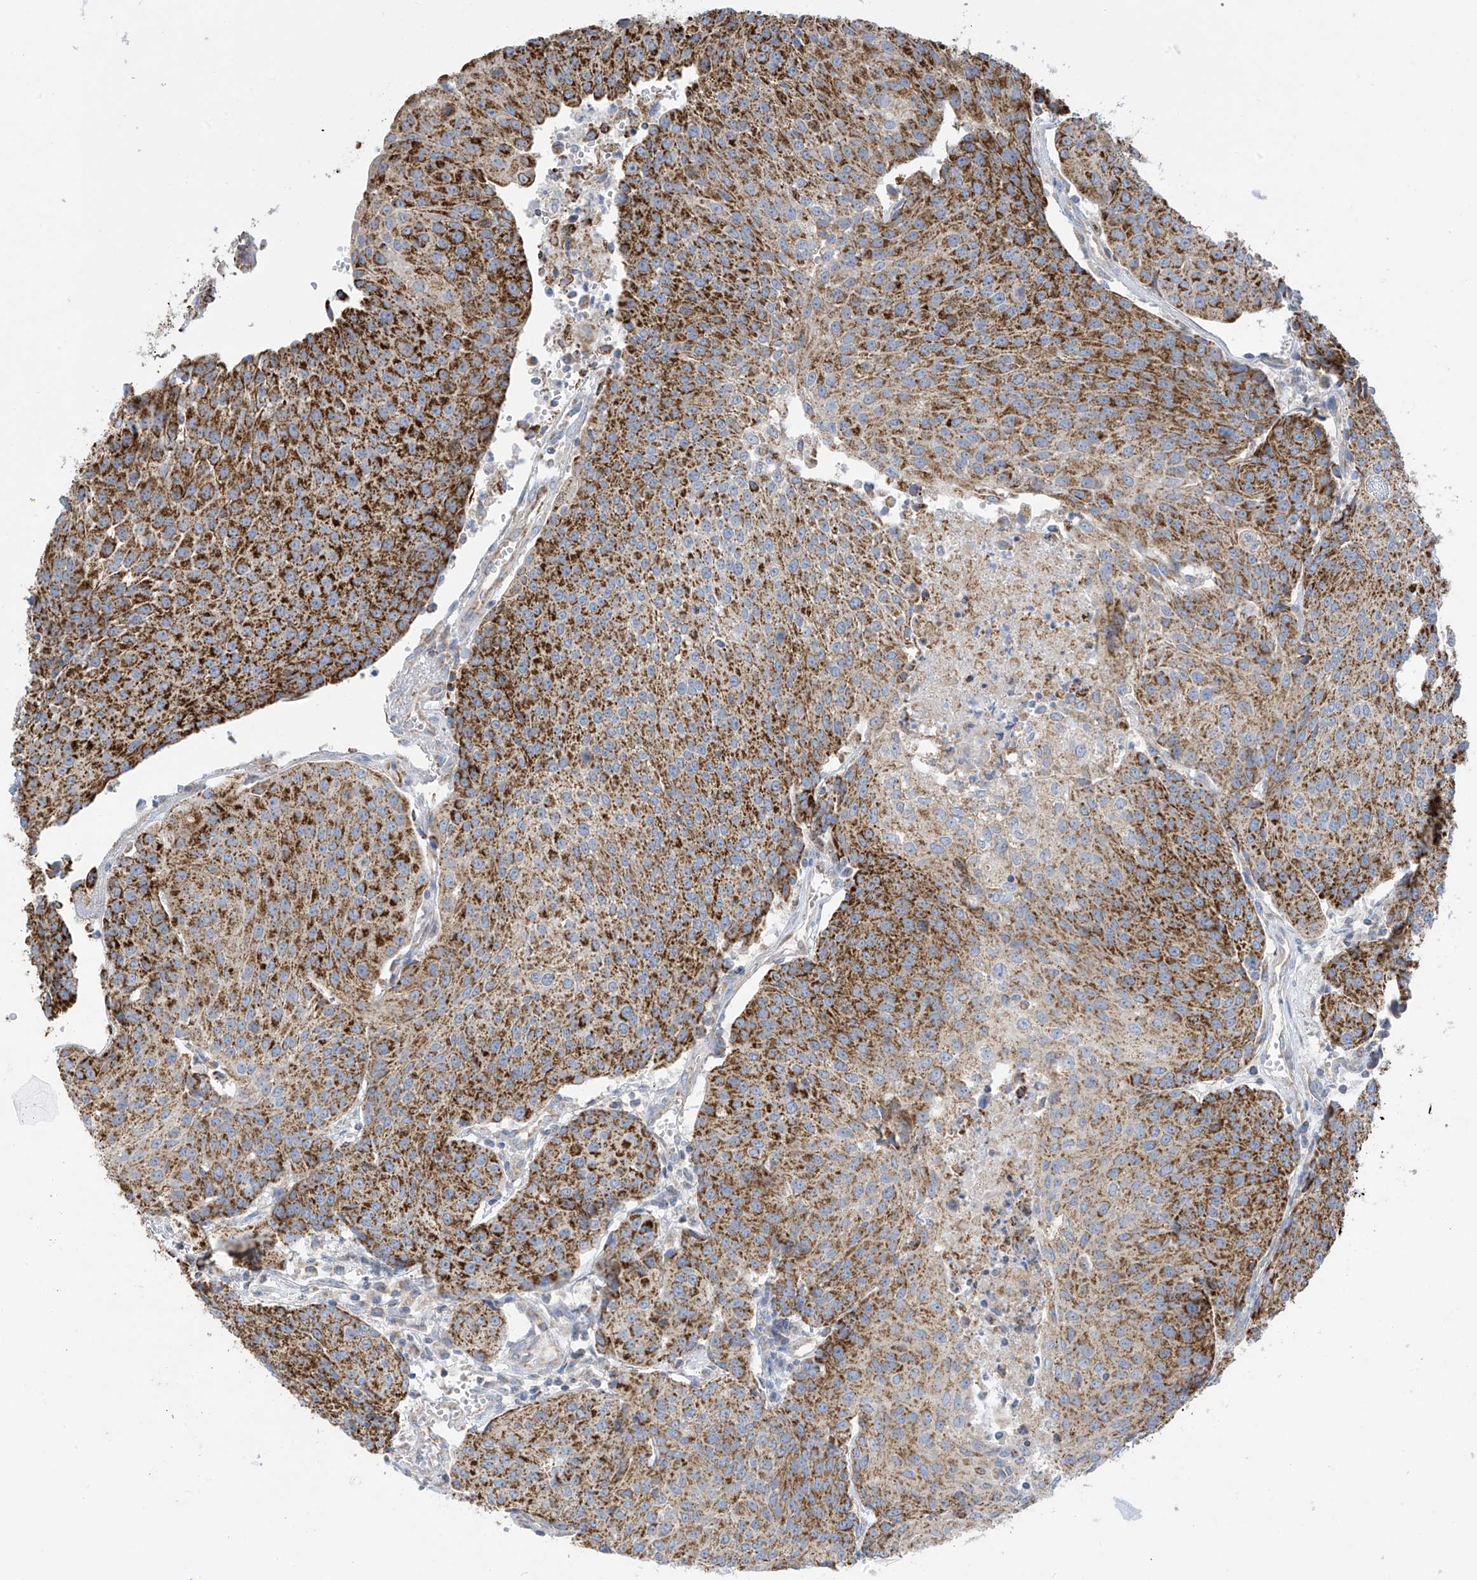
{"staining": {"intensity": "strong", "quantity": ">75%", "location": "cytoplasmic/membranous"}, "tissue": "urothelial cancer", "cell_type": "Tumor cells", "image_type": "cancer", "snomed": [{"axis": "morphology", "description": "Urothelial carcinoma, High grade"}, {"axis": "topography", "description": "Urinary bladder"}], "caption": "Immunohistochemical staining of urothelial cancer reveals high levels of strong cytoplasmic/membranous protein positivity in about >75% of tumor cells.", "gene": "PNPT1", "patient": {"sex": "female", "age": 85}}